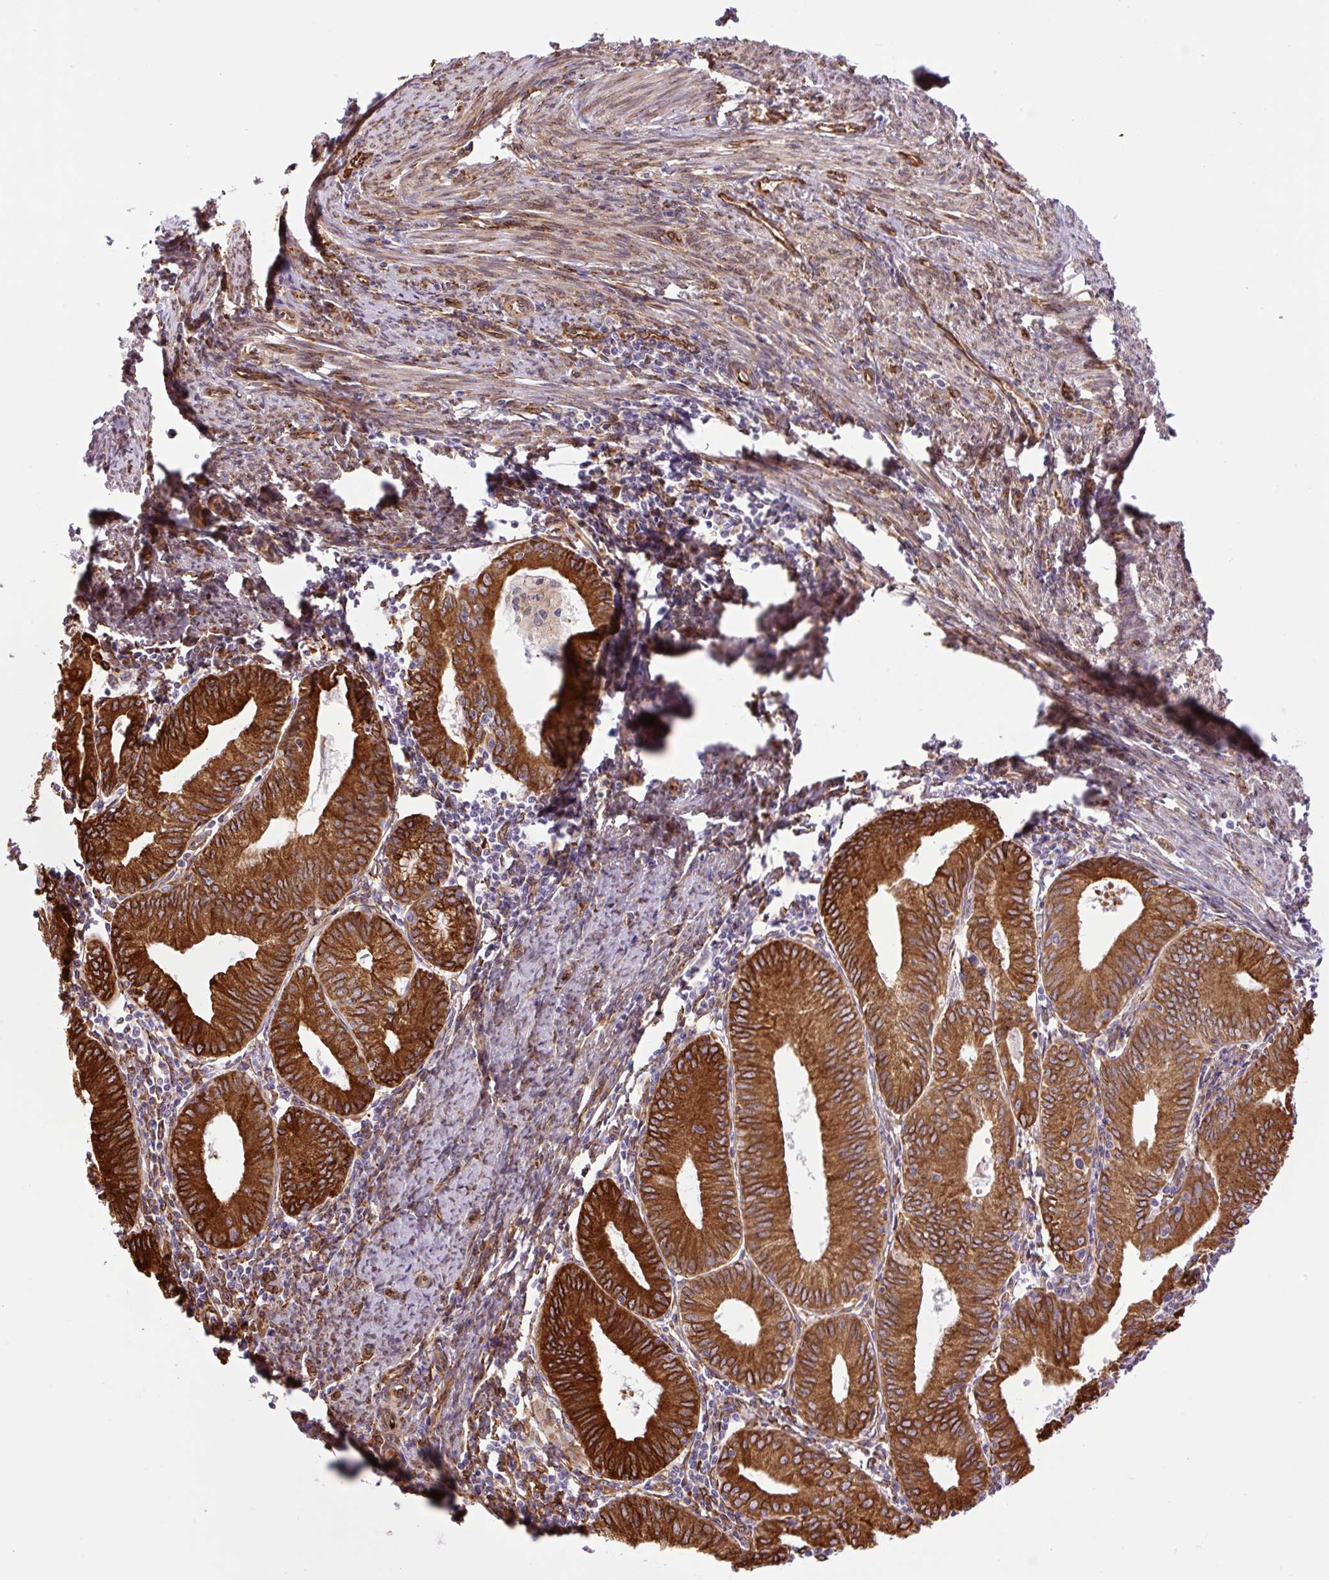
{"staining": {"intensity": "strong", "quantity": ">75%", "location": "cytoplasmic/membranous"}, "tissue": "endometrial cancer", "cell_type": "Tumor cells", "image_type": "cancer", "snomed": [{"axis": "morphology", "description": "Adenocarcinoma, NOS"}, {"axis": "topography", "description": "Endometrium"}], "caption": "A brown stain highlights strong cytoplasmic/membranous staining of a protein in endometrial cancer (adenocarcinoma) tumor cells. Immunohistochemistry stains the protein in brown and the nuclei are stained blue.", "gene": "RAB30", "patient": {"sex": "female", "age": 60}}